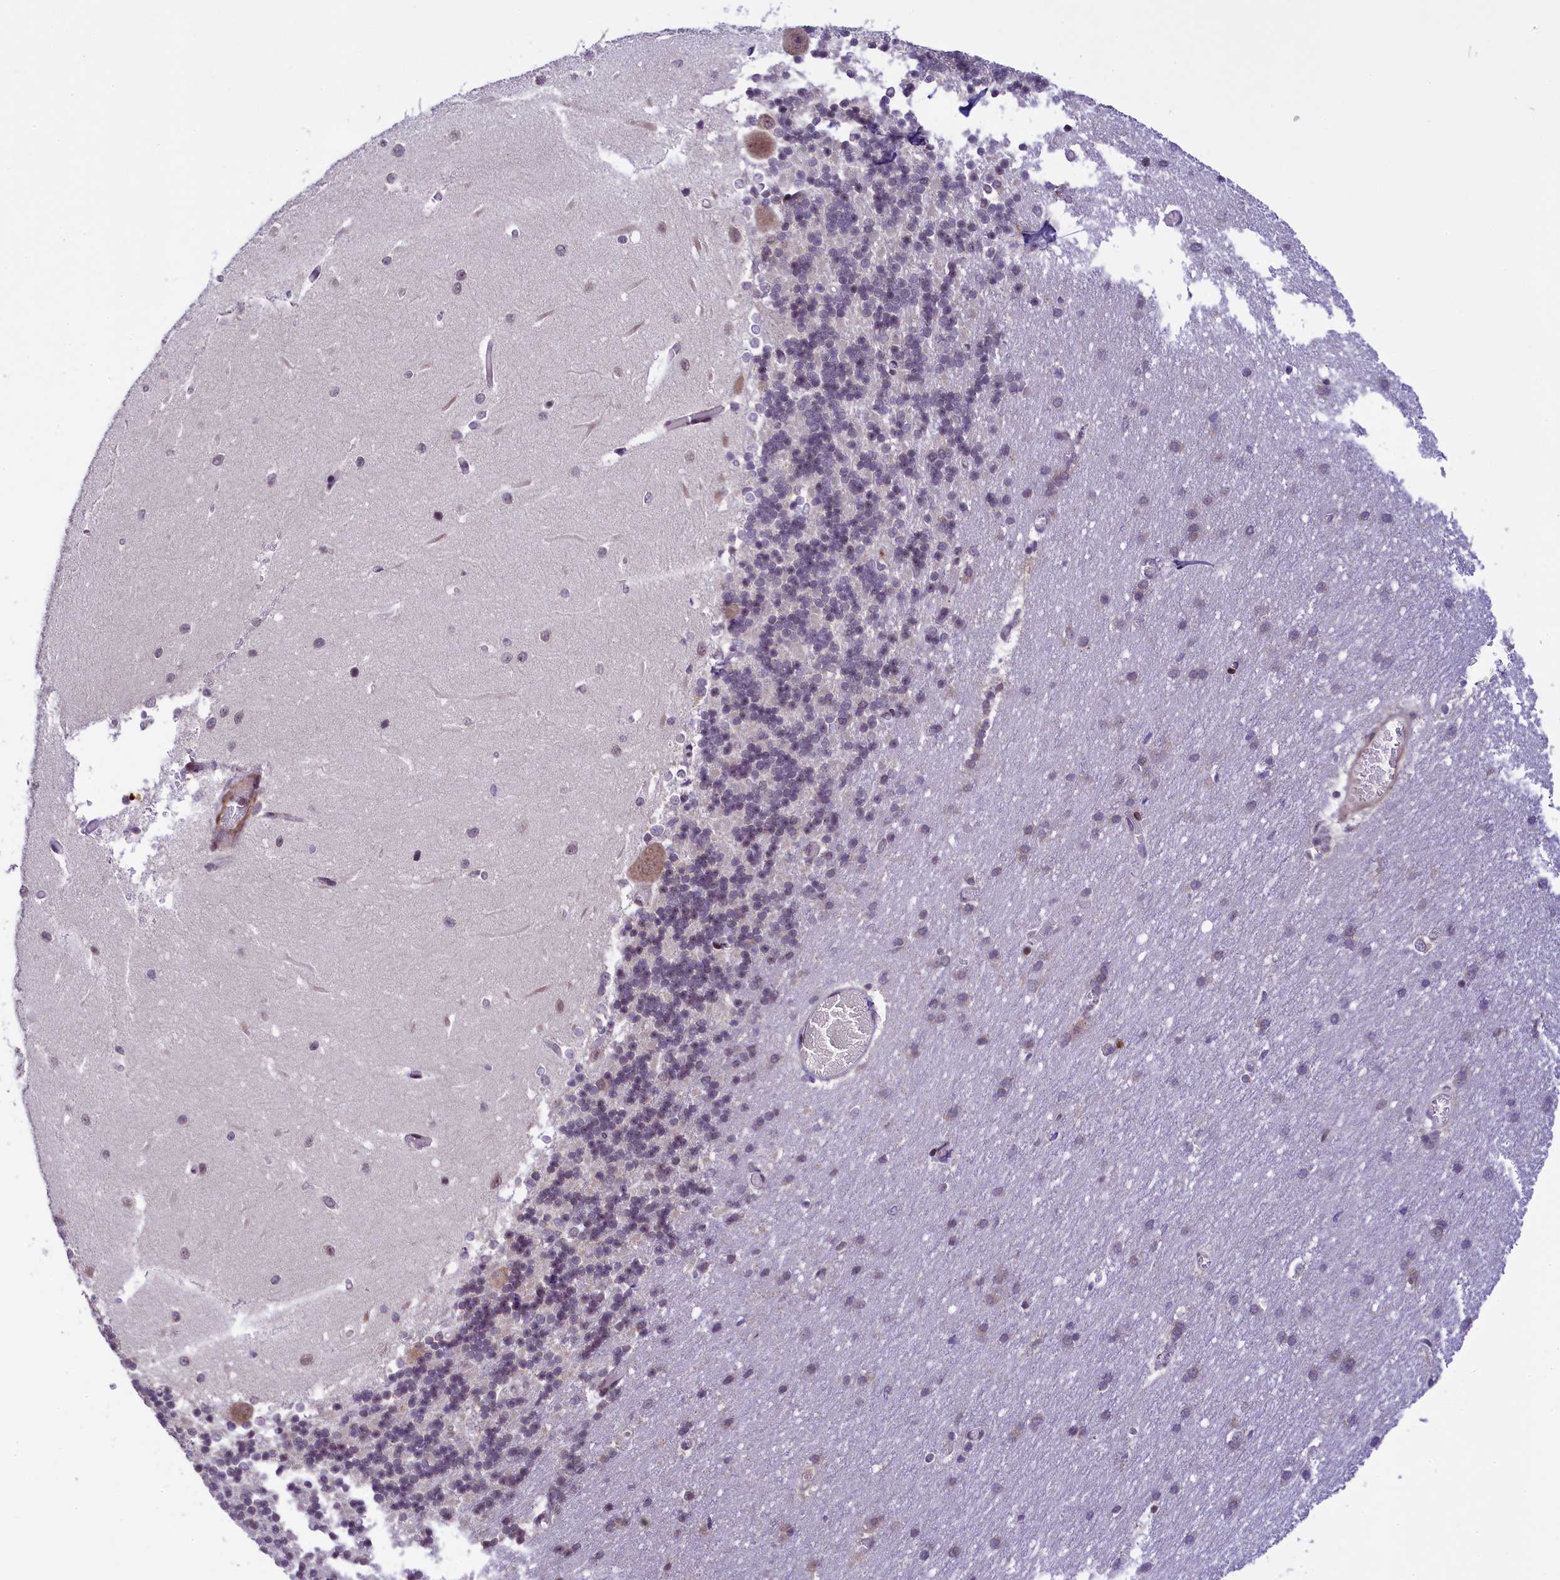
{"staining": {"intensity": "negative", "quantity": "none", "location": "none"}, "tissue": "cerebellum", "cell_type": "Cells in granular layer", "image_type": "normal", "snomed": [{"axis": "morphology", "description": "Normal tissue, NOS"}, {"axis": "topography", "description": "Cerebellum"}], "caption": "Cells in granular layer show no significant protein staining in unremarkable cerebellum.", "gene": "RBBP8", "patient": {"sex": "male", "age": 37}}